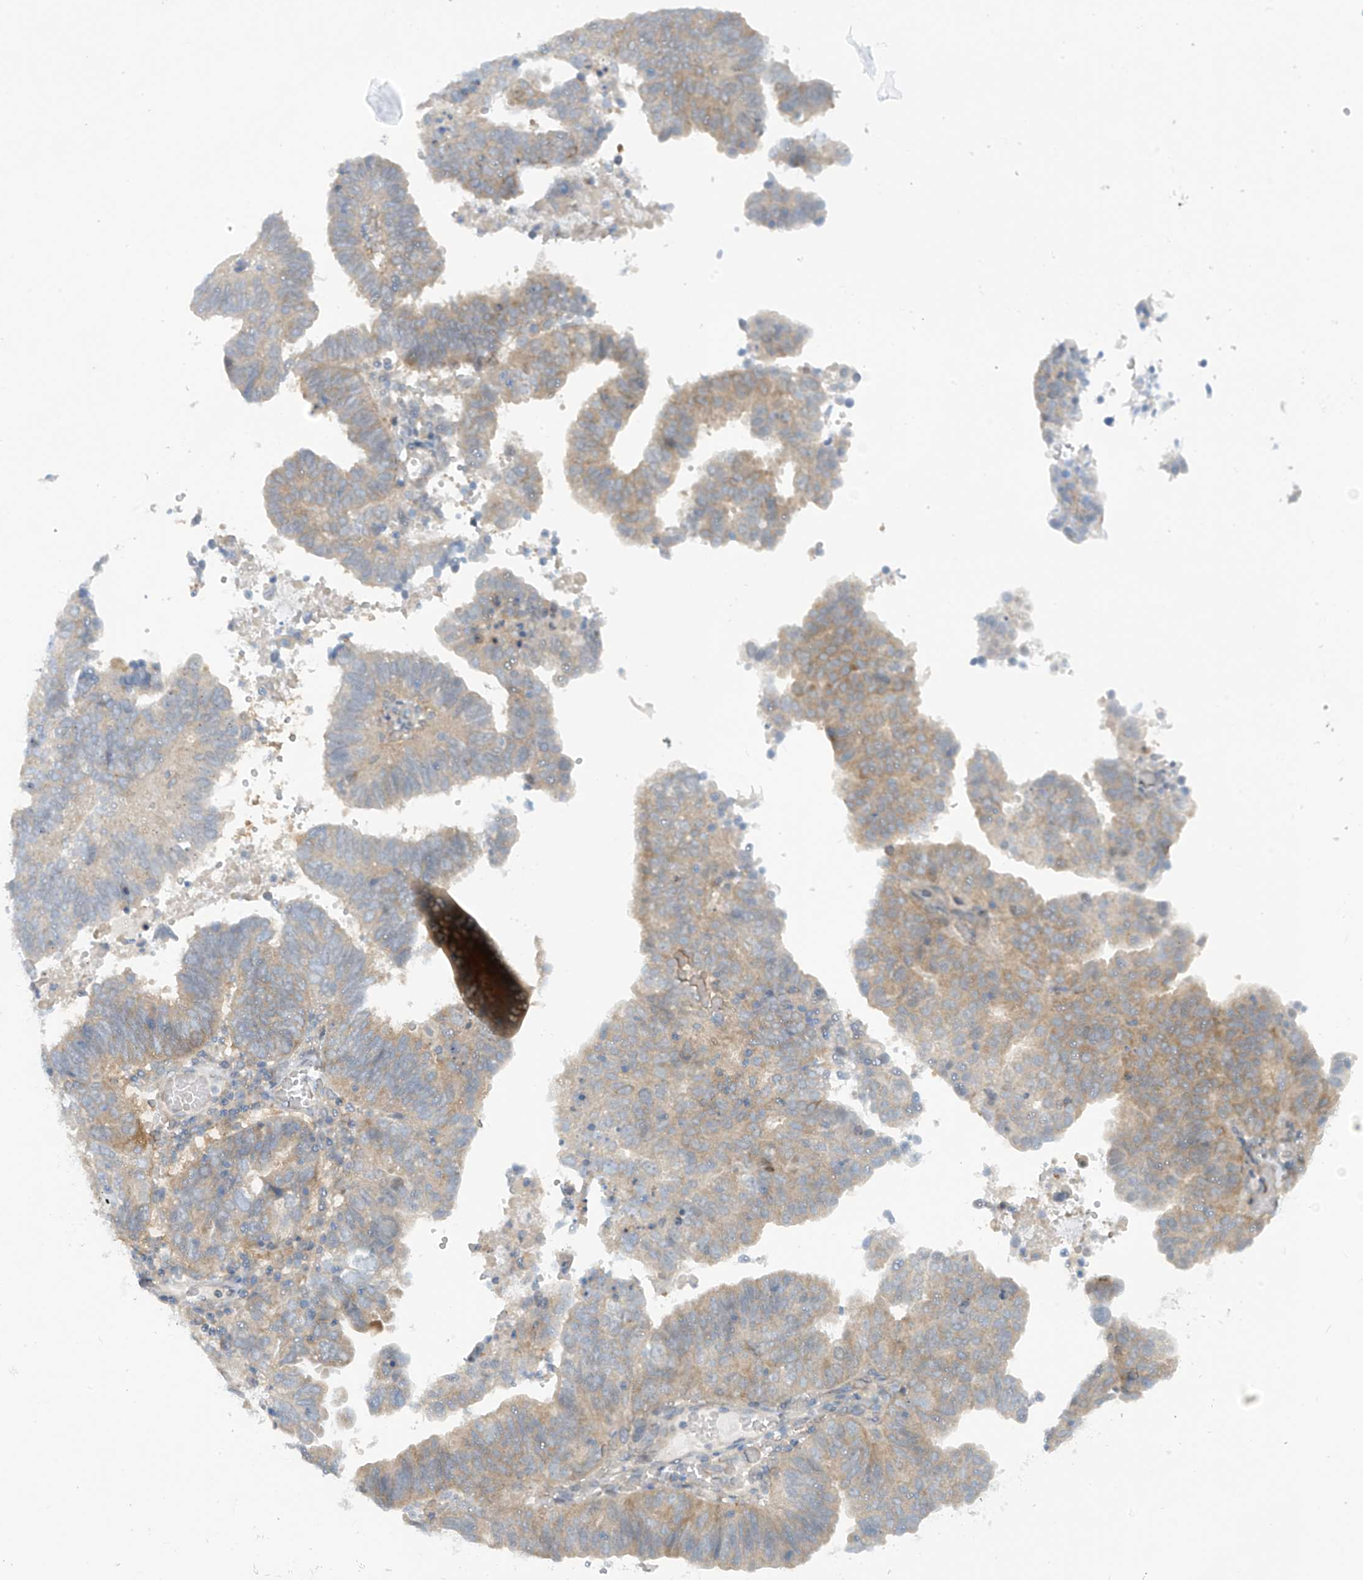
{"staining": {"intensity": "weak", "quantity": "25%-75%", "location": "cytoplasmic/membranous"}, "tissue": "endometrial cancer", "cell_type": "Tumor cells", "image_type": "cancer", "snomed": [{"axis": "morphology", "description": "Adenocarcinoma, NOS"}, {"axis": "topography", "description": "Uterus"}], "caption": "Protein positivity by IHC shows weak cytoplasmic/membranous positivity in approximately 25%-75% of tumor cells in endometrial cancer (adenocarcinoma).", "gene": "FSD1L", "patient": {"sex": "female", "age": 77}}